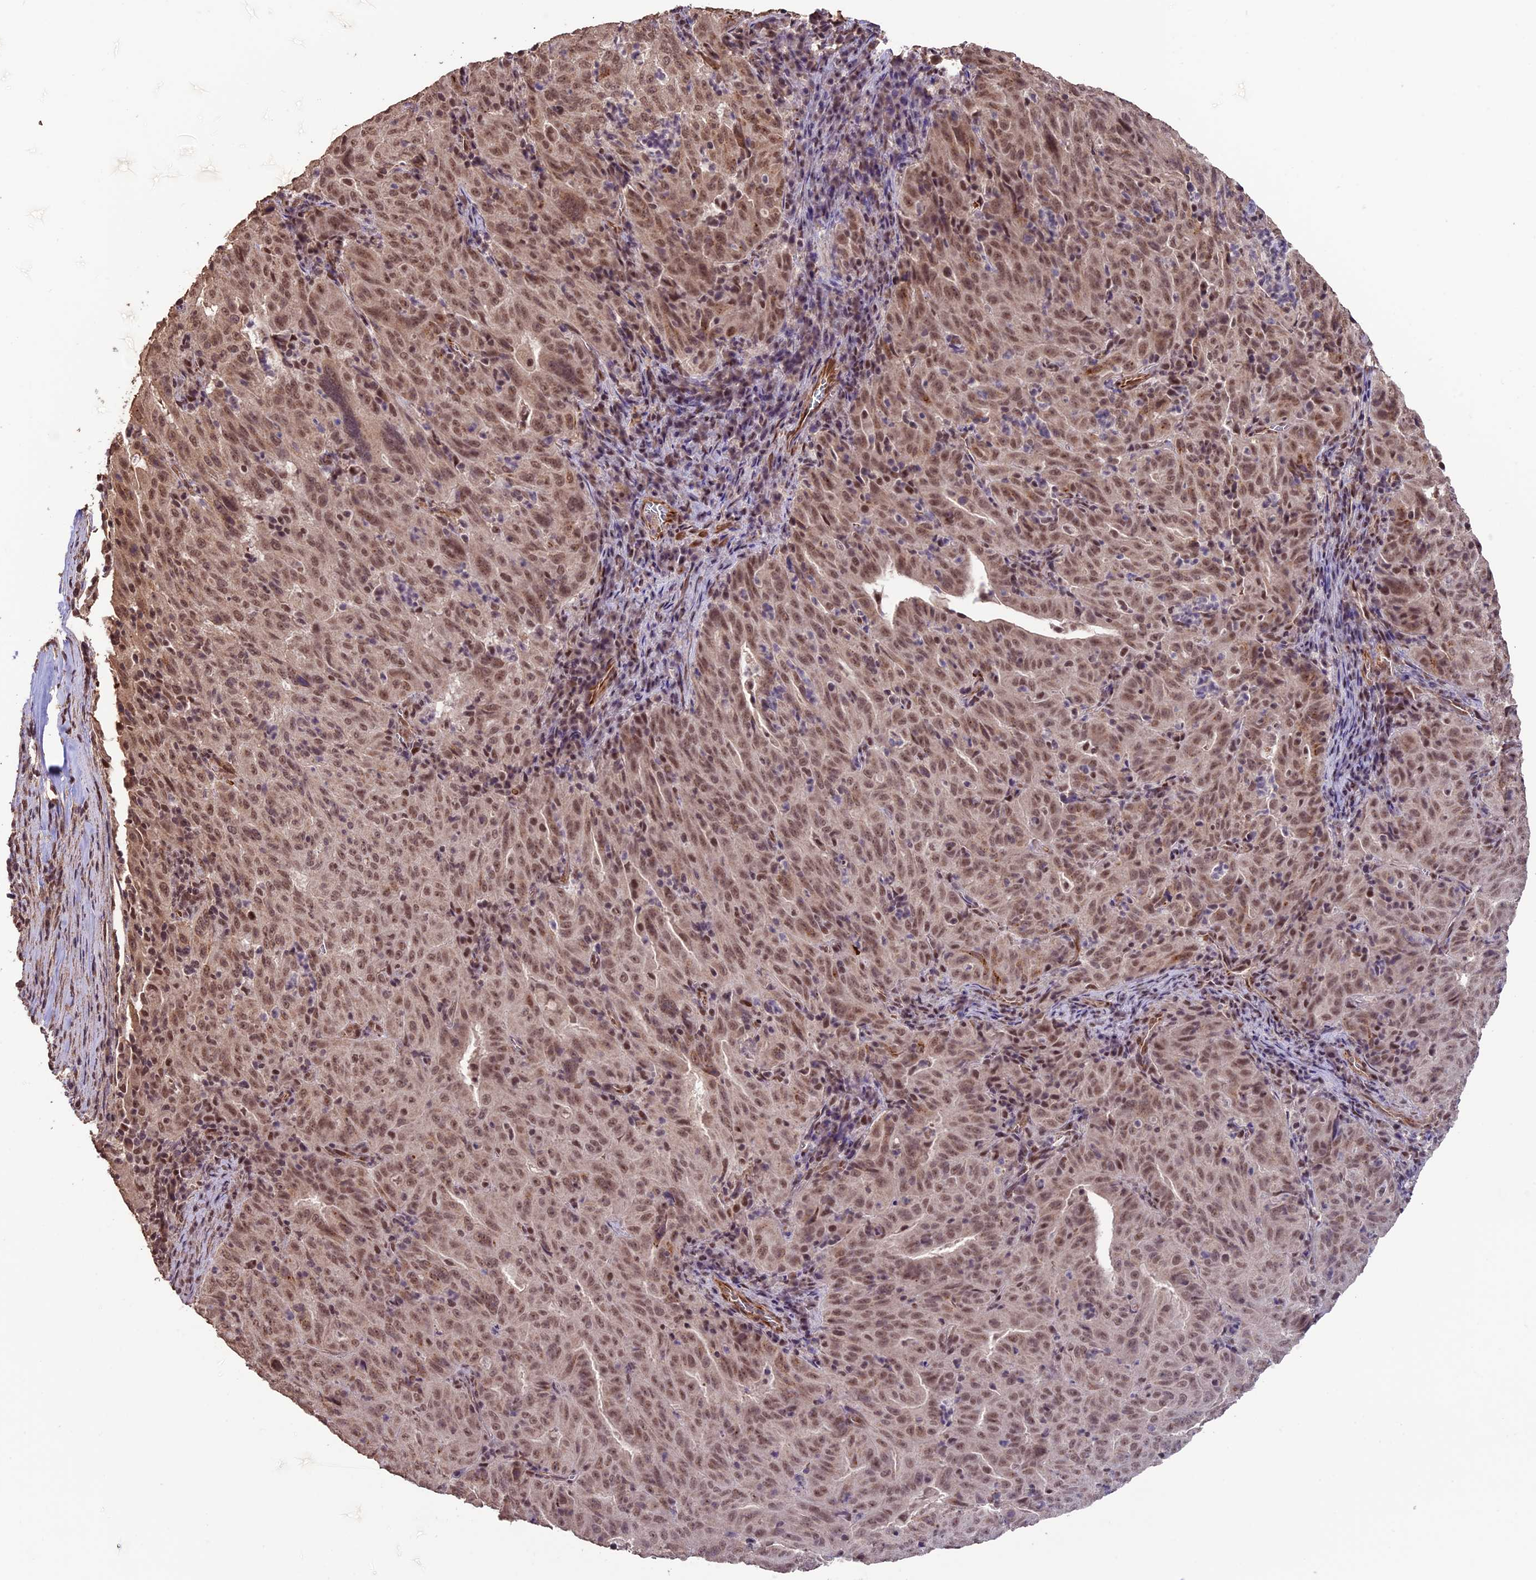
{"staining": {"intensity": "moderate", "quantity": ">75%", "location": "nuclear"}, "tissue": "pancreatic cancer", "cell_type": "Tumor cells", "image_type": "cancer", "snomed": [{"axis": "morphology", "description": "Adenocarcinoma, NOS"}, {"axis": "topography", "description": "Pancreas"}], "caption": "Protein staining exhibits moderate nuclear staining in about >75% of tumor cells in adenocarcinoma (pancreatic).", "gene": "CABIN1", "patient": {"sex": "male", "age": 63}}